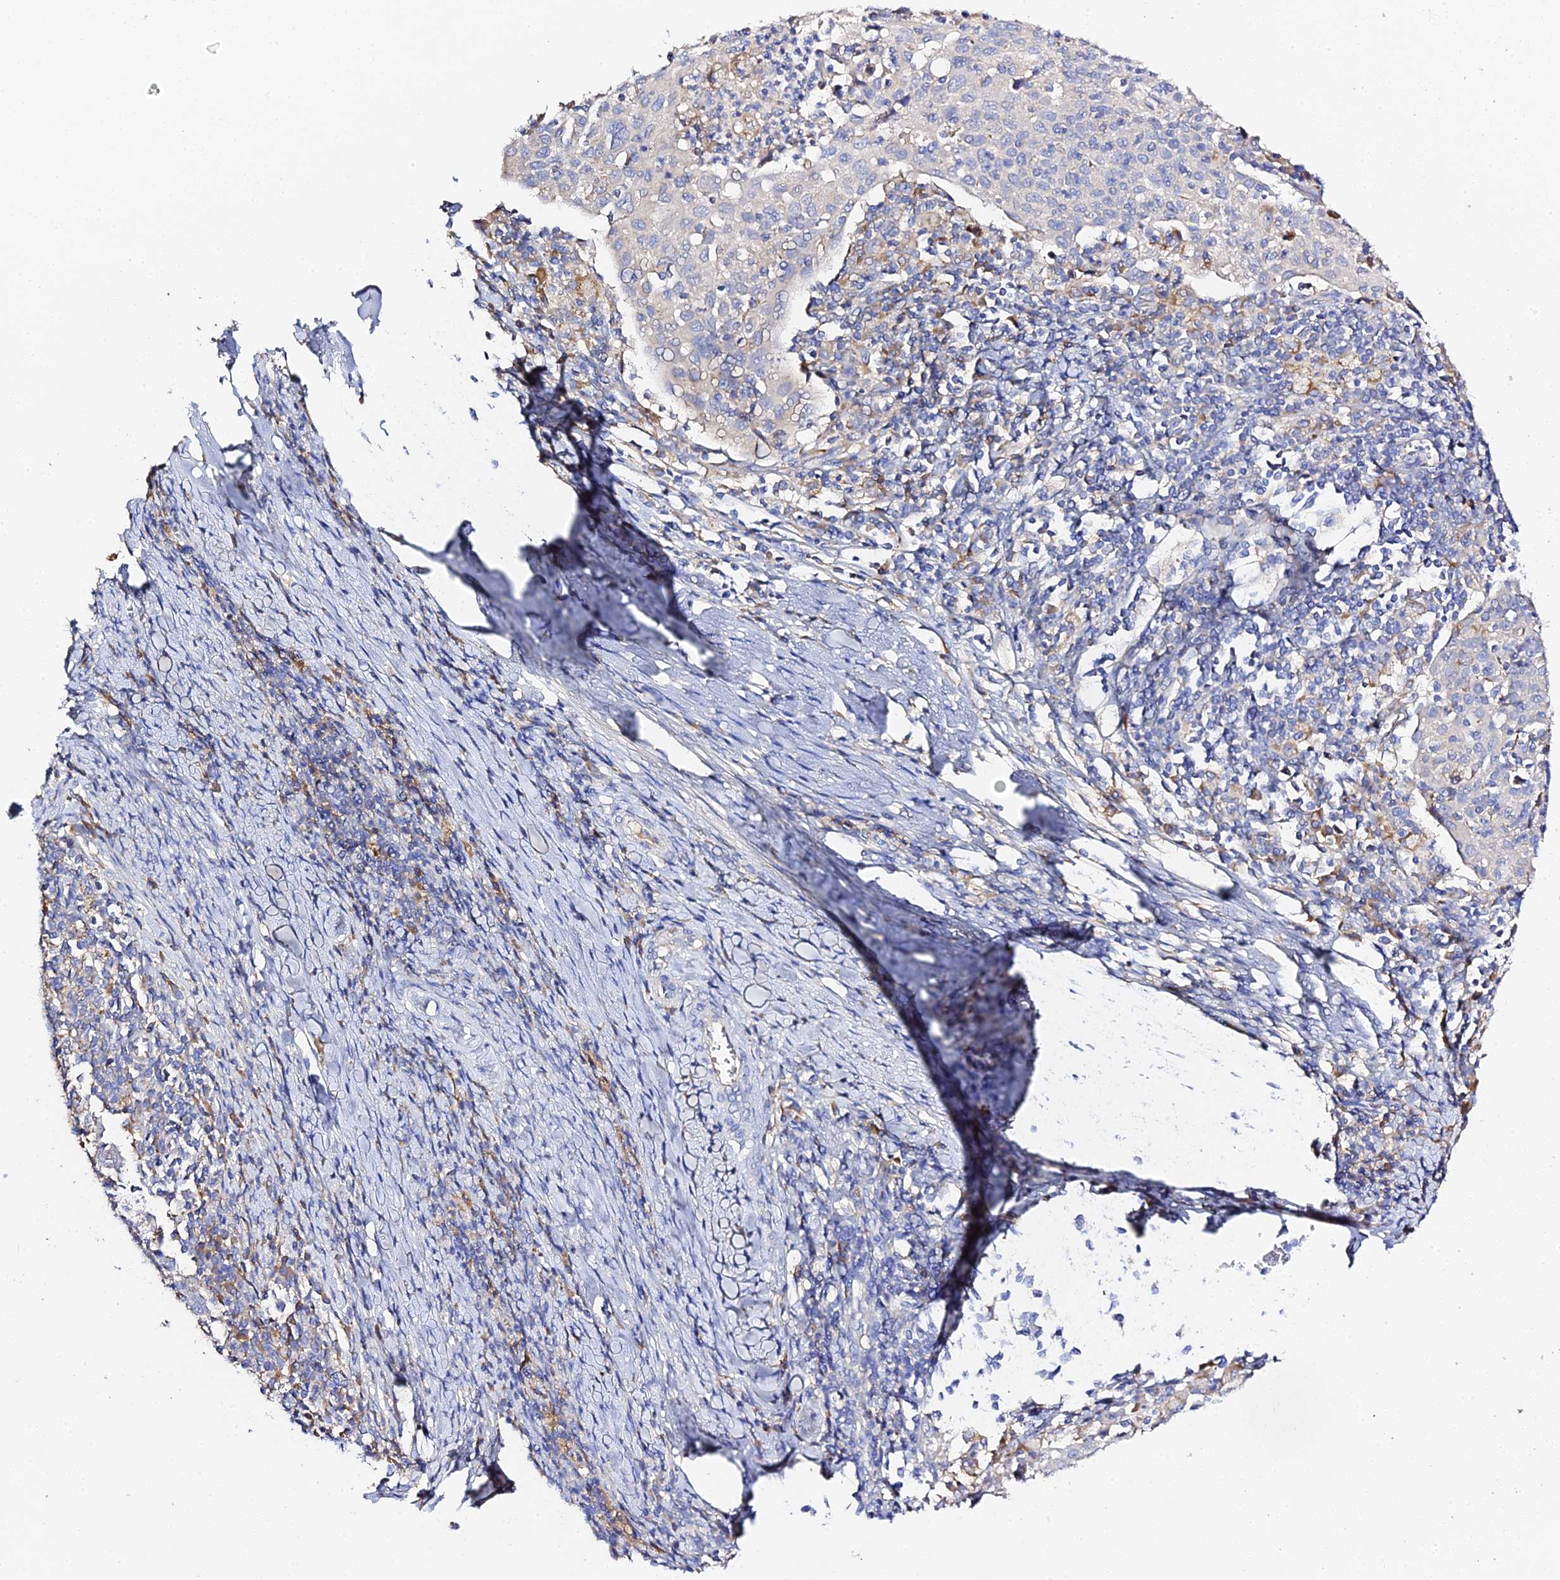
{"staining": {"intensity": "negative", "quantity": "none", "location": "none"}, "tissue": "cervical cancer", "cell_type": "Tumor cells", "image_type": "cancer", "snomed": [{"axis": "morphology", "description": "Squamous cell carcinoma, NOS"}, {"axis": "topography", "description": "Cervix"}], "caption": "A photomicrograph of human squamous cell carcinoma (cervical) is negative for staining in tumor cells.", "gene": "SCX", "patient": {"sex": "female", "age": 52}}